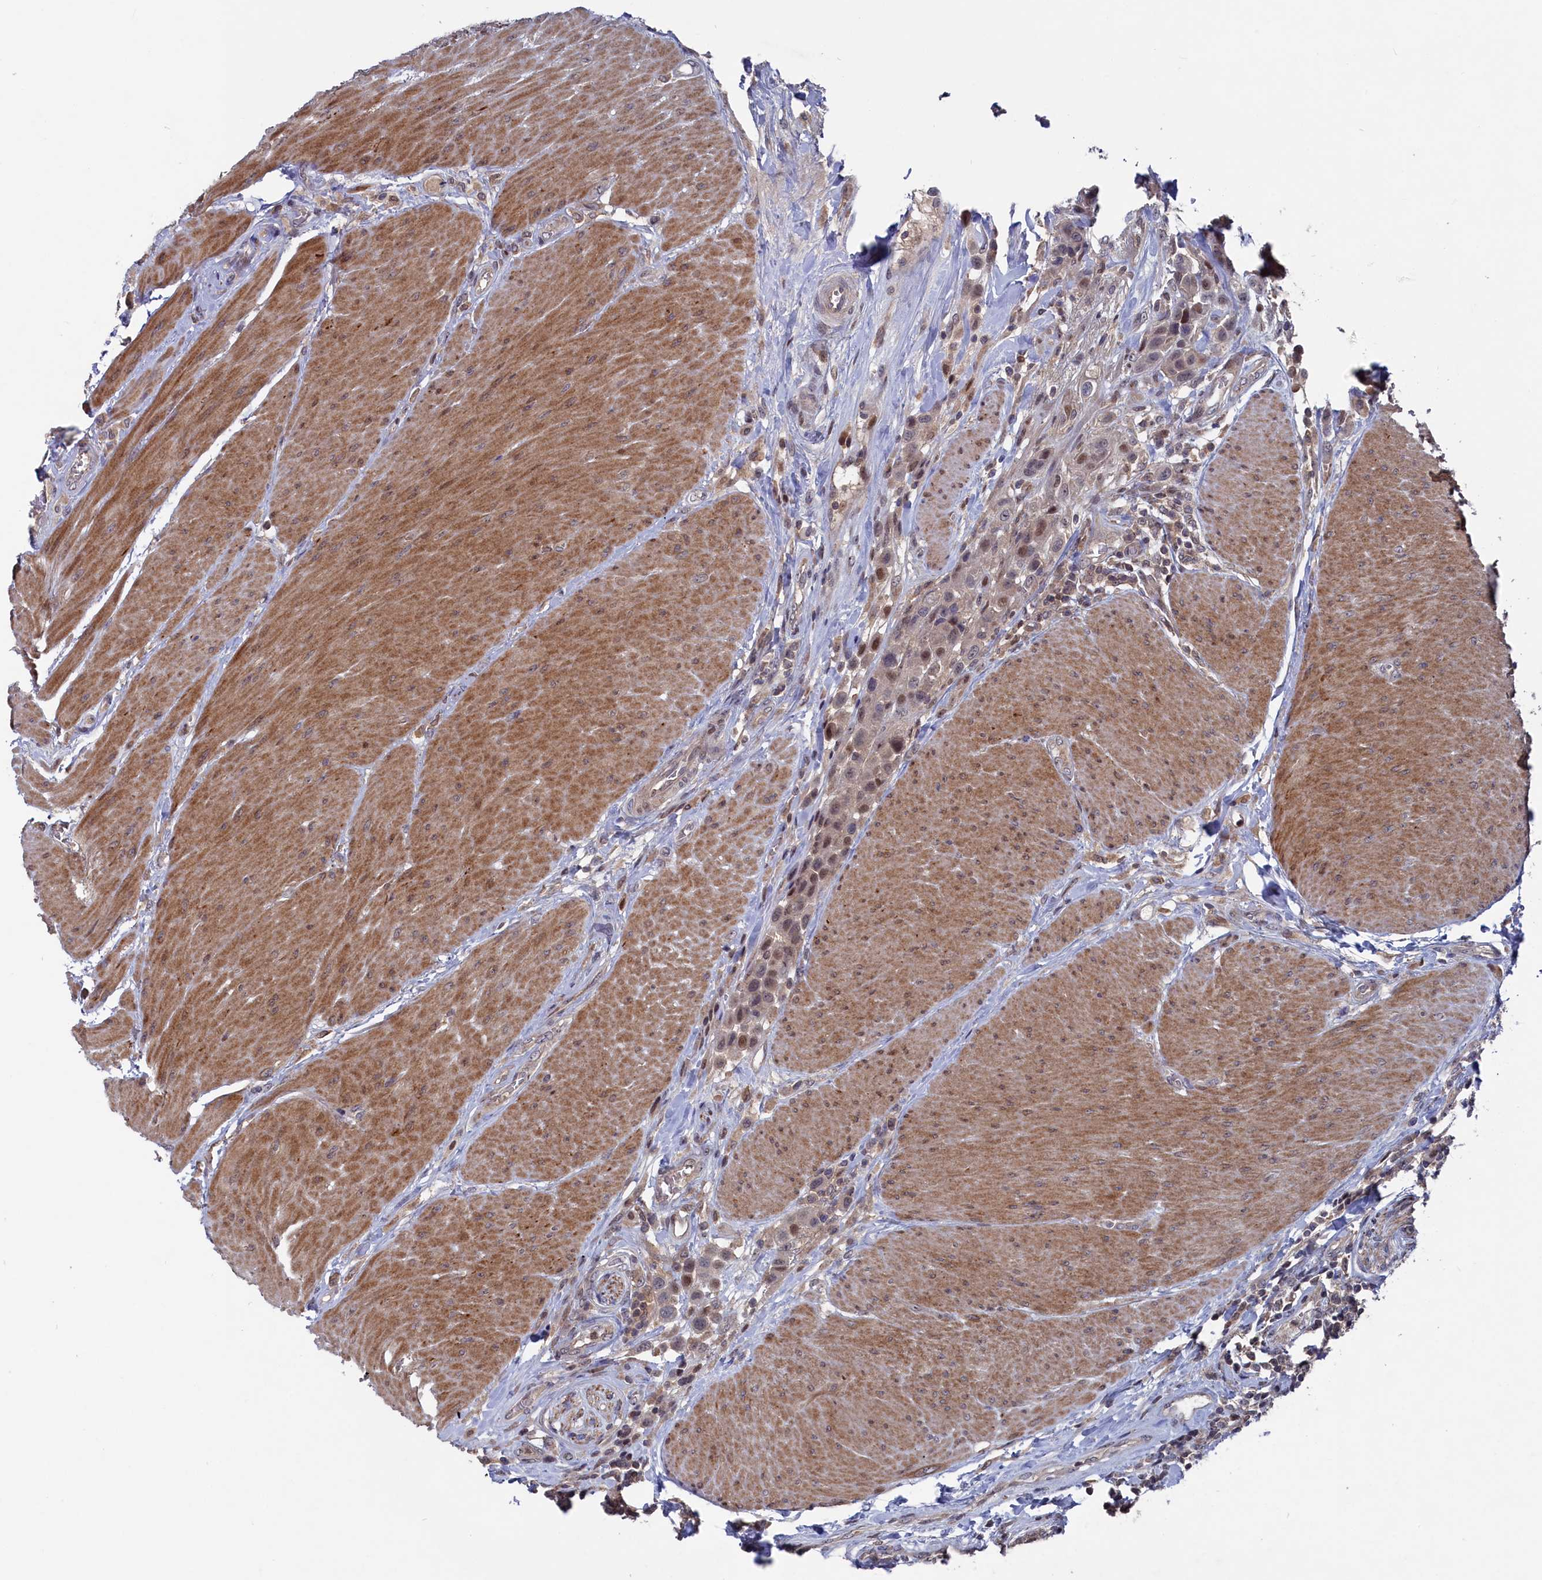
{"staining": {"intensity": "weak", "quantity": "25%-75%", "location": "nuclear"}, "tissue": "urothelial cancer", "cell_type": "Tumor cells", "image_type": "cancer", "snomed": [{"axis": "morphology", "description": "Urothelial carcinoma, High grade"}, {"axis": "topography", "description": "Urinary bladder"}], "caption": "About 25%-75% of tumor cells in urothelial cancer exhibit weak nuclear protein positivity as visualized by brown immunohistochemical staining.", "gene": "TMC5", "patient": {"sex": "male", "age": 50}}